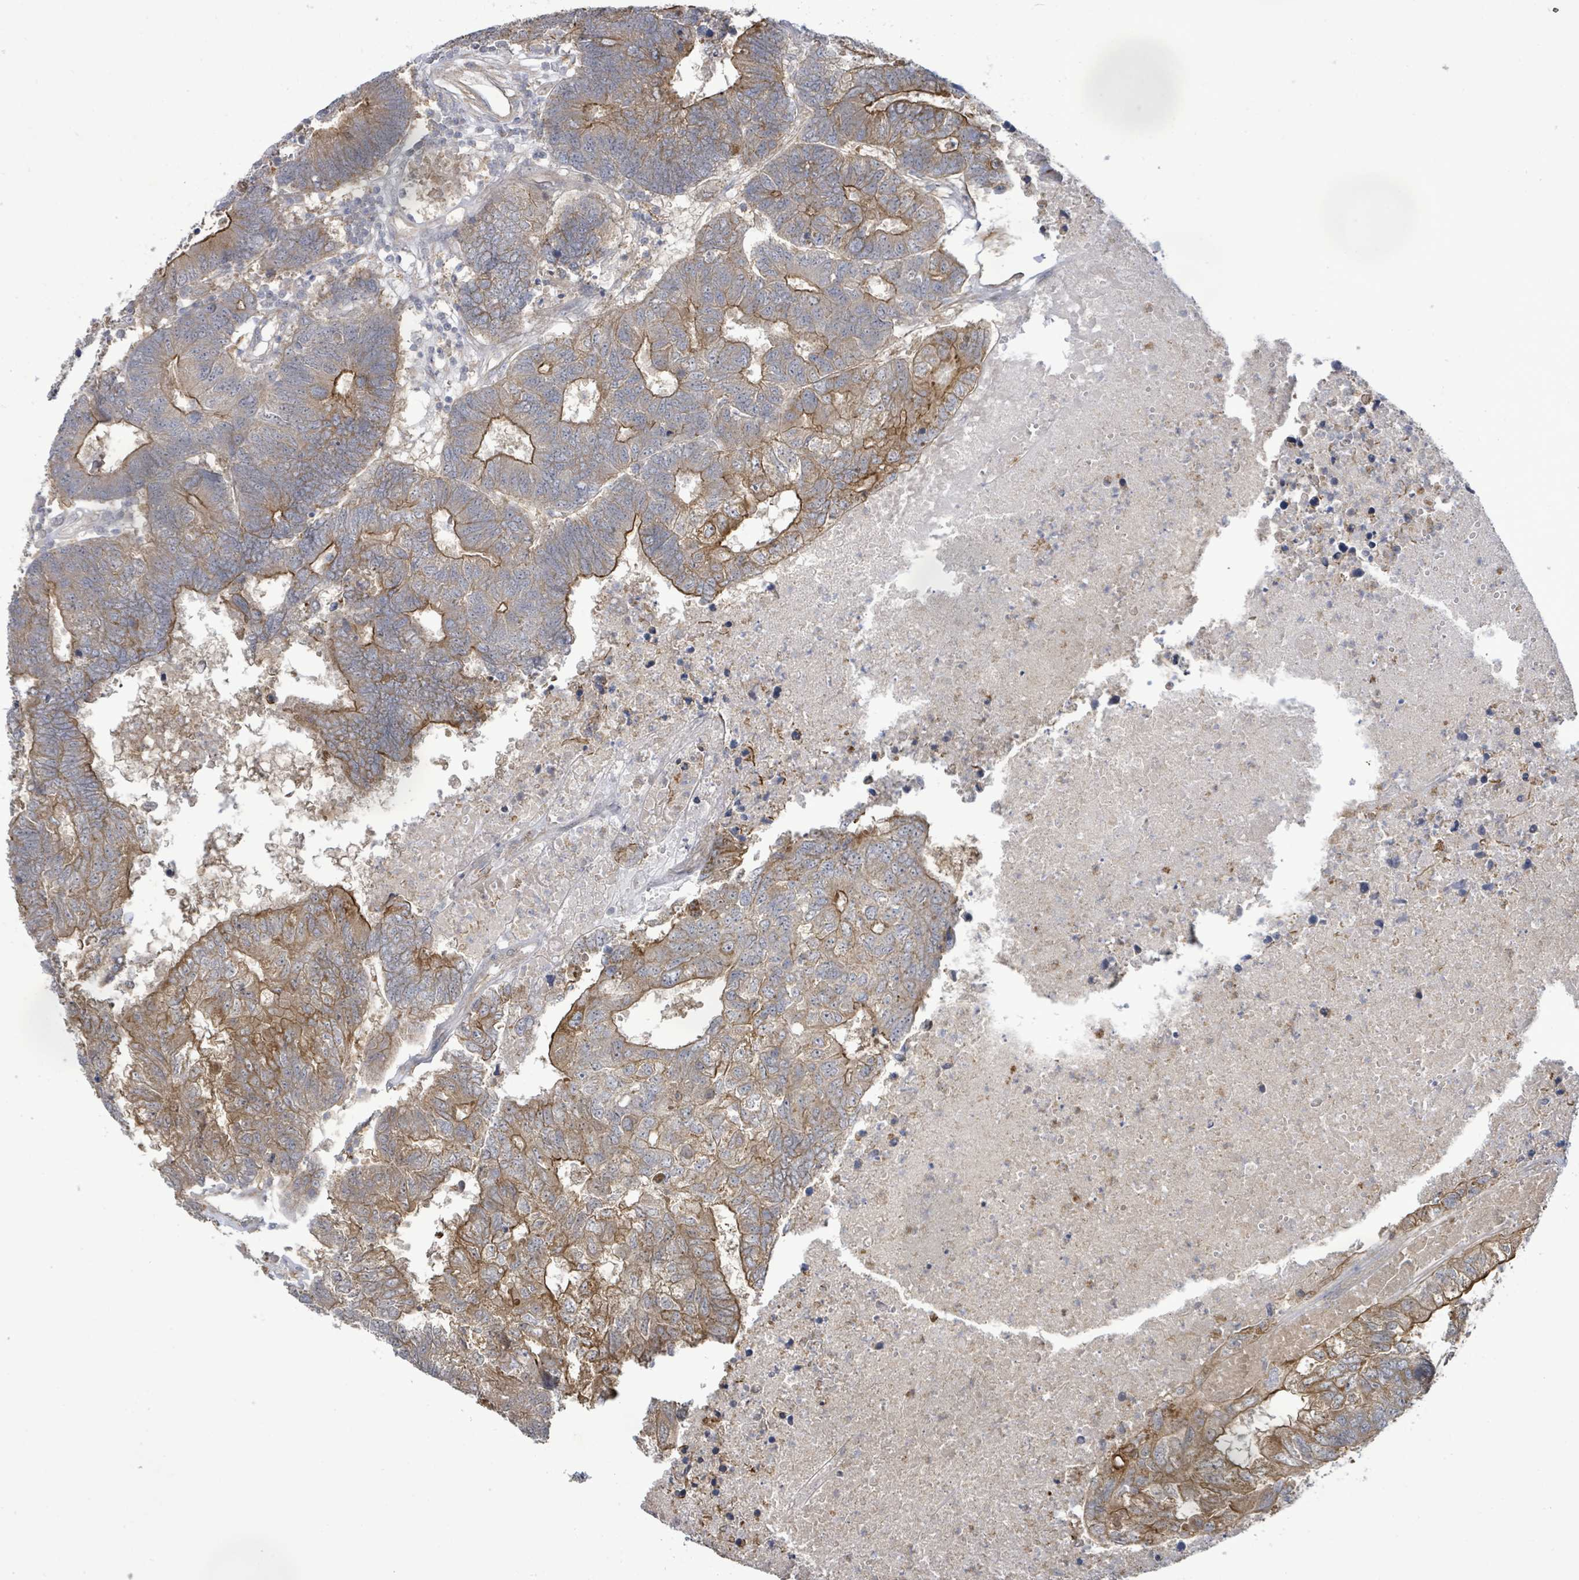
{"staining": {"intensity": "strong", "quantity": ">75%", "location": "cytoplasmic/membranous"}, "tissue": "colorectal cancer", "cell_type": "Tumor cells", "image_type": "cancer", "snomed": [{"axis": "morphology", "description": "Adenocarcinoma, NOS"}, {"axis": "topography", "description": "Colon"}], "caption": "An image of colorectal cancer stained for a protein shows strong cytoplasmic/membranous brown staining in tumor cells.", "gene": "KBTBD11", "patient": {"sex": "female", "age": 48}}